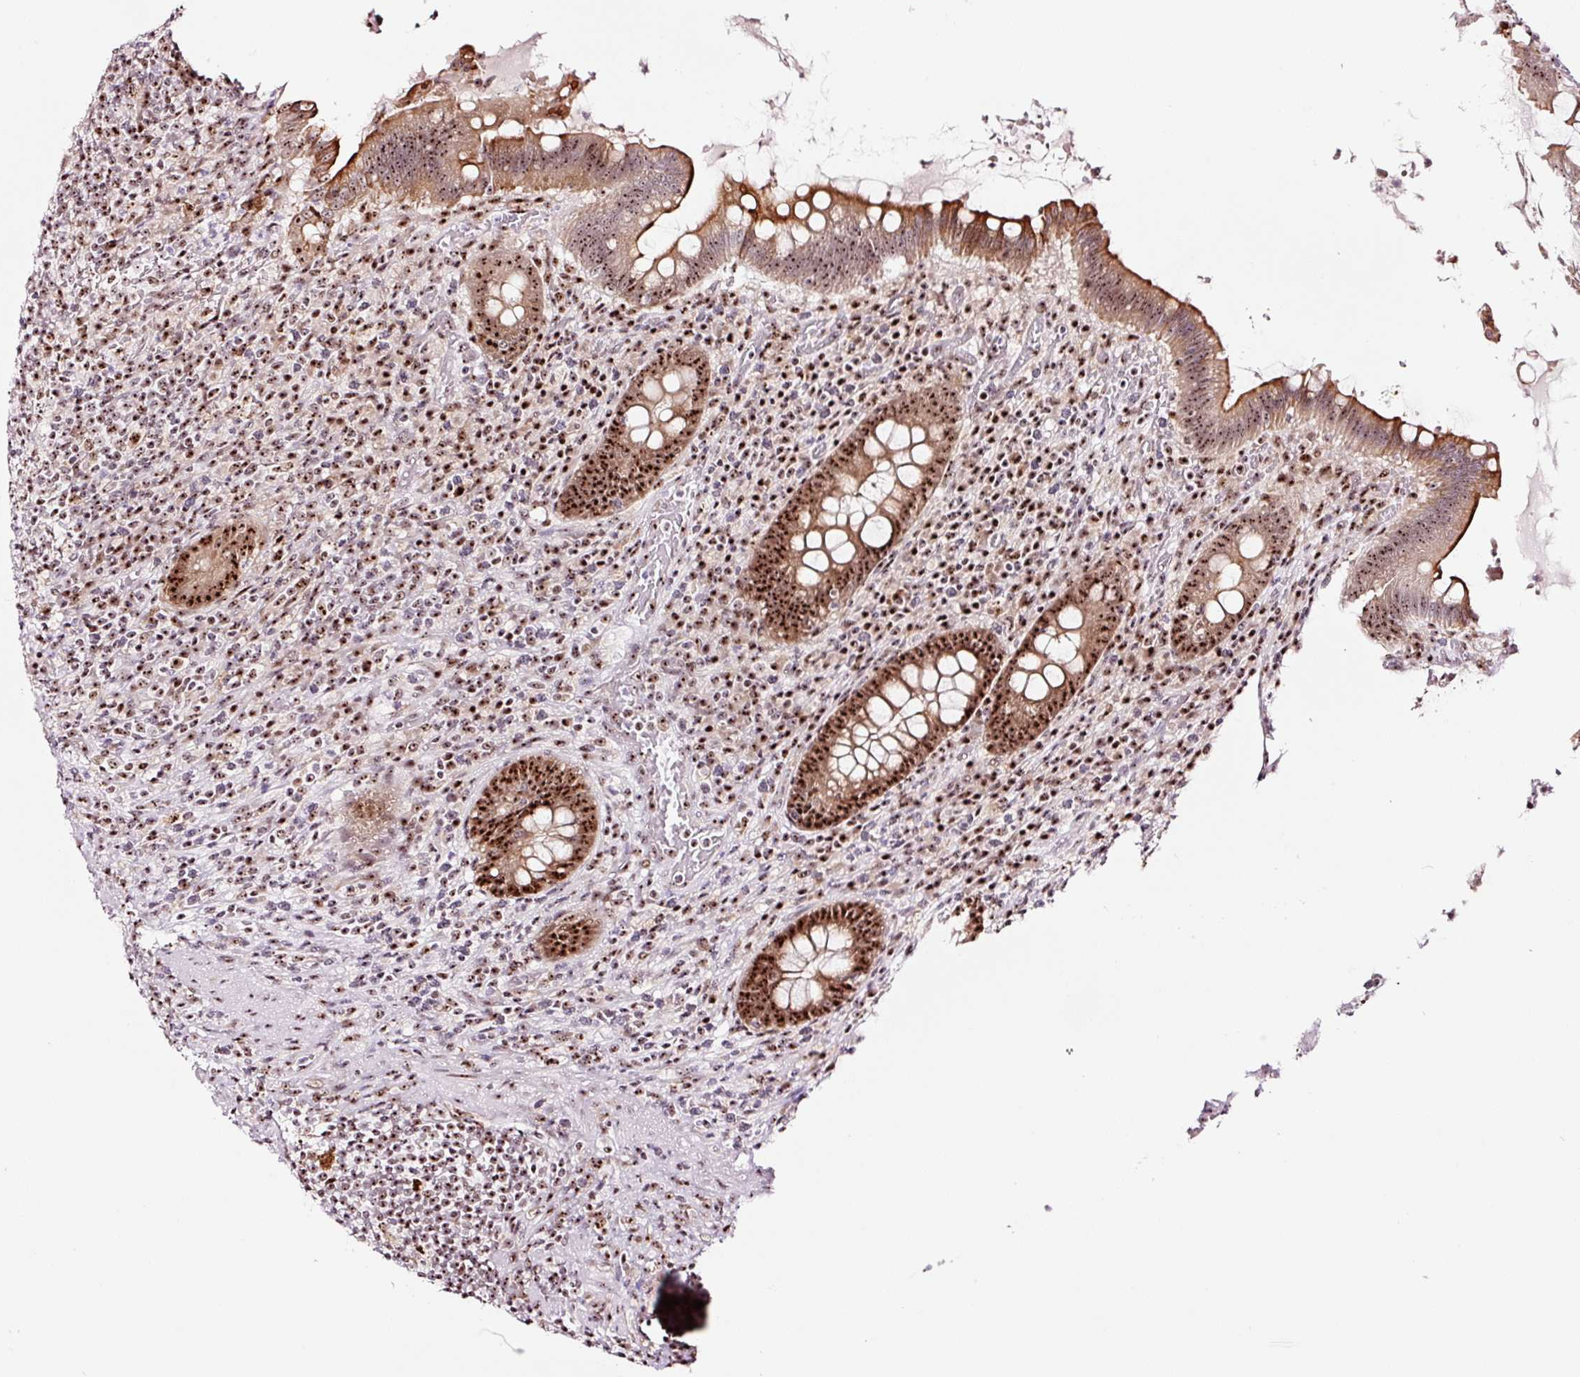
{"staining": {"intensity": "strong", "quantity": ">75%", "location": "cytoplasmic/membranous,nuclear"}, "tissue": "appendix", "cell_type": "Glandular cells", "image_type": "normal", "snomed": [{"axis": "morphology", "description": "Normal tissue, NOS"}, {"axis": "topography", "description": "Appendix"}], "caption": "Immunohistochemical staining of normal human appendix exhibits high levels of strong cytoplasmic/membranous,nuclear staining in approximately >75% of glandular cells.", "gene": "GNL3", "patient": {"sex": "female", "age": 43}}